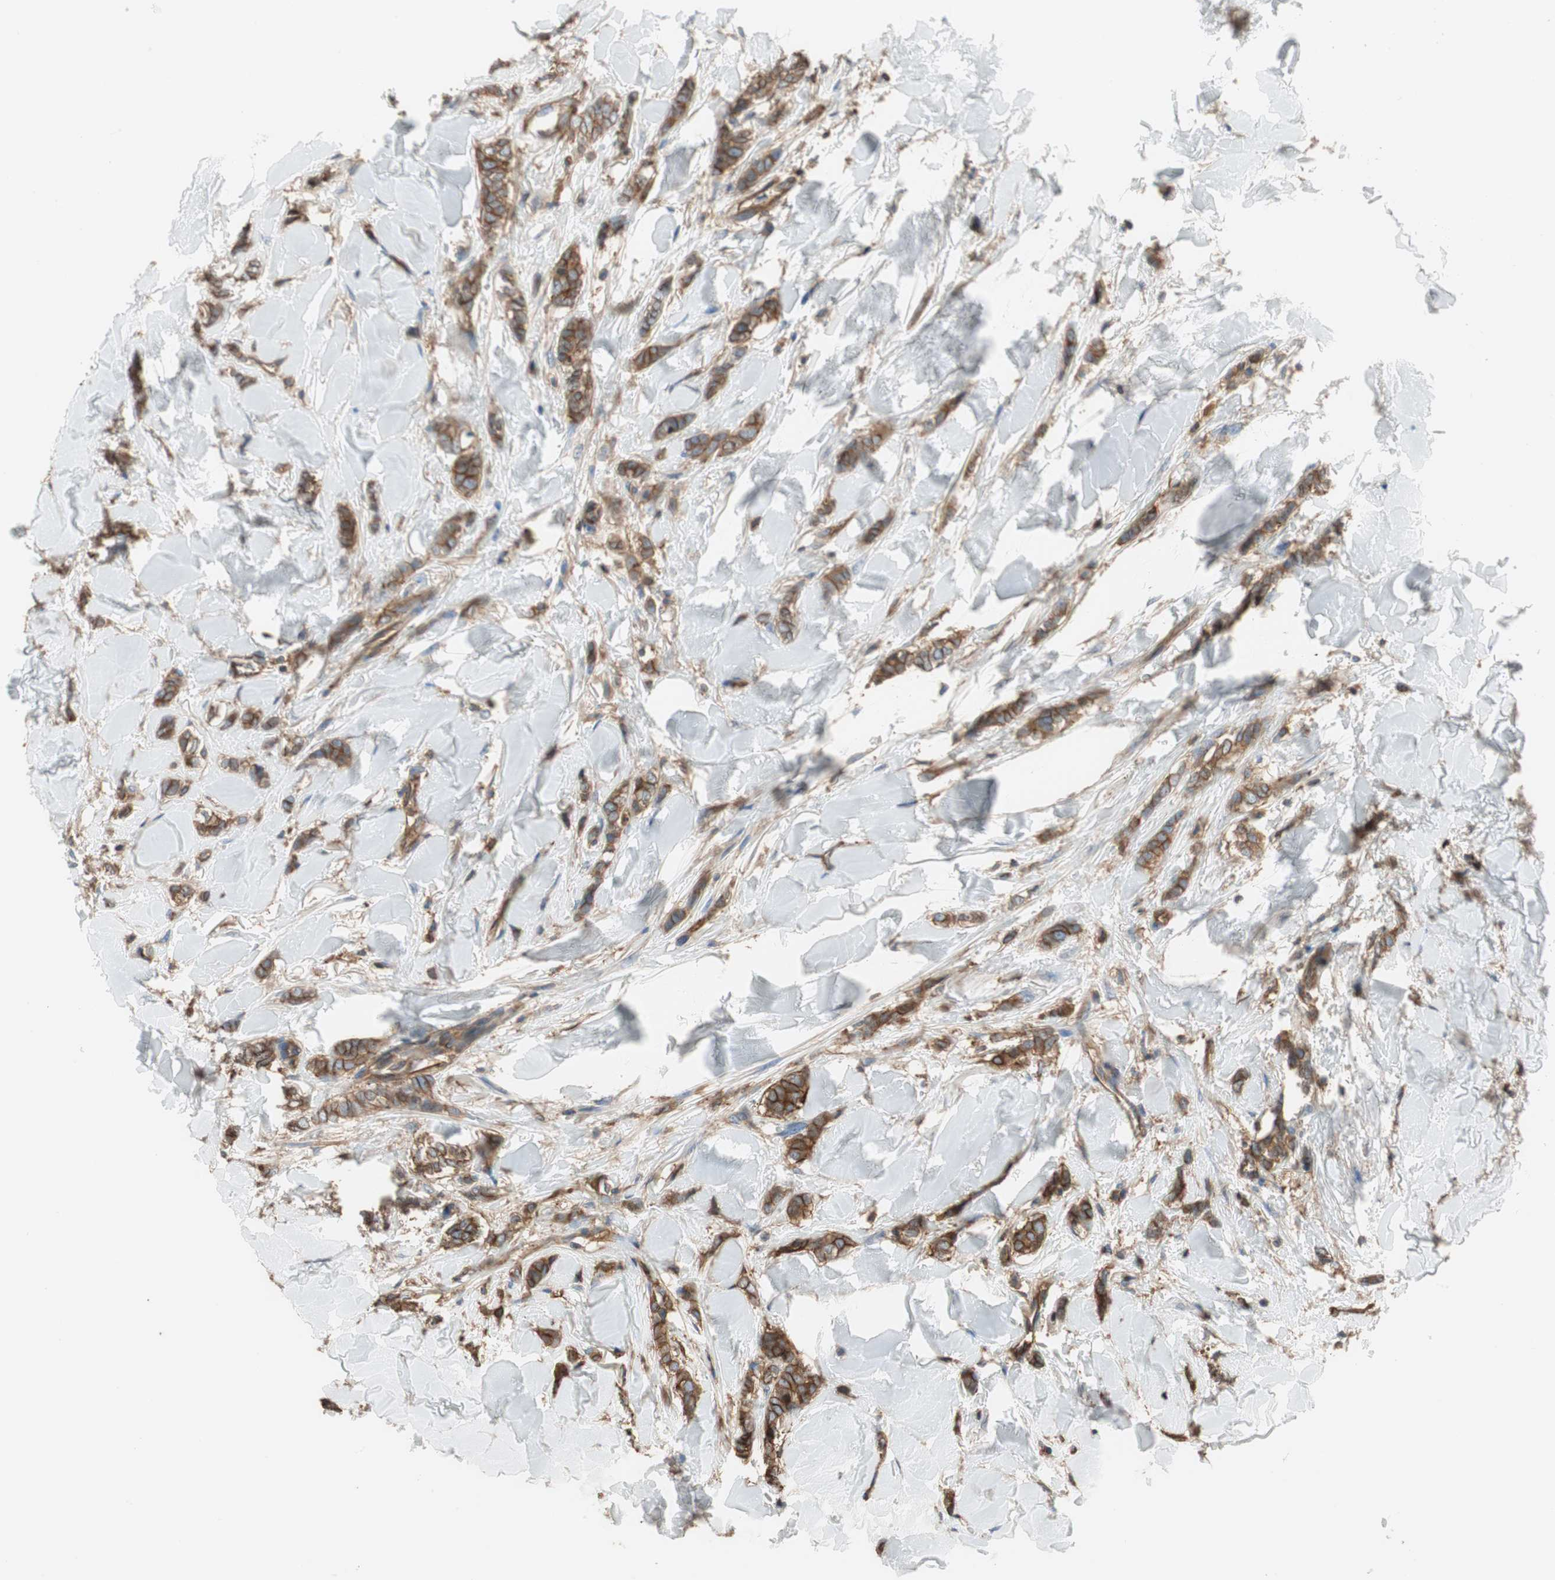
{"staining": {"intensity": "strong", "quantity": ">75%", "location": "cytoplasmic/membranous"}, "tissue": "breast cancer", "cell_type": "Tumor cells", "image_type": "cancer", "snomed": [{"axis": "morphology", "description": "Lobular carcinoma"}, {"axis": "topography", "description": "Skin"}, {"axis": "topography", "description": "Breast"}], "caption": "This histopathology image reveals breast cancer (lobular carcinoma) stained with immunohistochemistry (IHC) to label a protein in brown. The cytoplasmic/membranous of tumor cells show strong positivity for the protein. Nuclei are counter-stained blue.", "gene": "IL1RL1", "patient": {"sex": "female", "age": 46}}